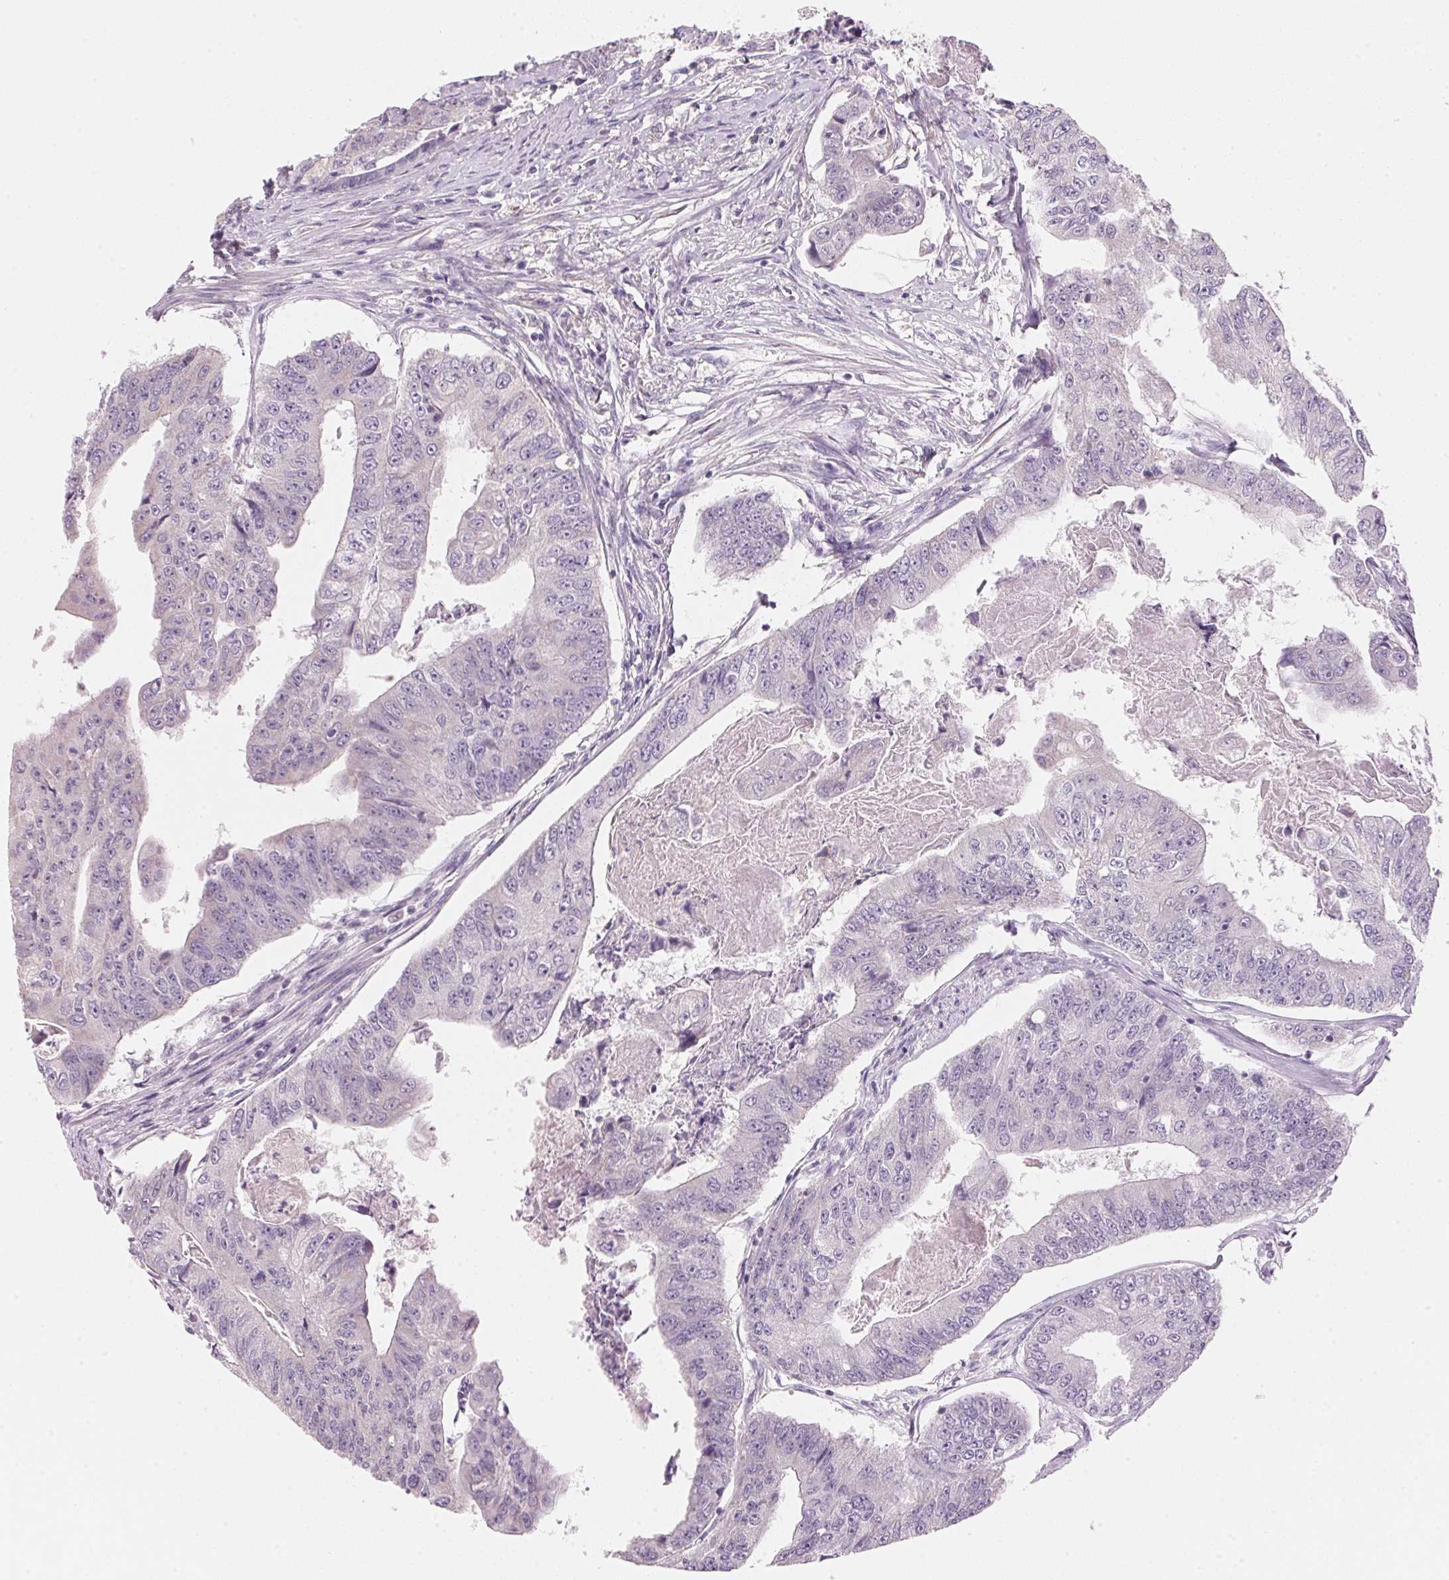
{"staining": {"intensity": "negative", "quantity": "none", "location": "none"}, "tissue": "colorectal cancer", "cell_type": "Tumor cells", "image_type": "cancer", "snomed": [{"axis": "morphology", "description": "Adenocarcinoma, NOS"}, {"axis": "topography", "description": "Colon"}], "caption": "Immunohistochemical staining of human adenocarcinoma (colorectal) exhibits no significant staining in tumor cells. (DAB immunohistochemistry (IHC), high magnification).", "gene": "CYP11B1", "patient": {"sex": "female", "age": 67}}